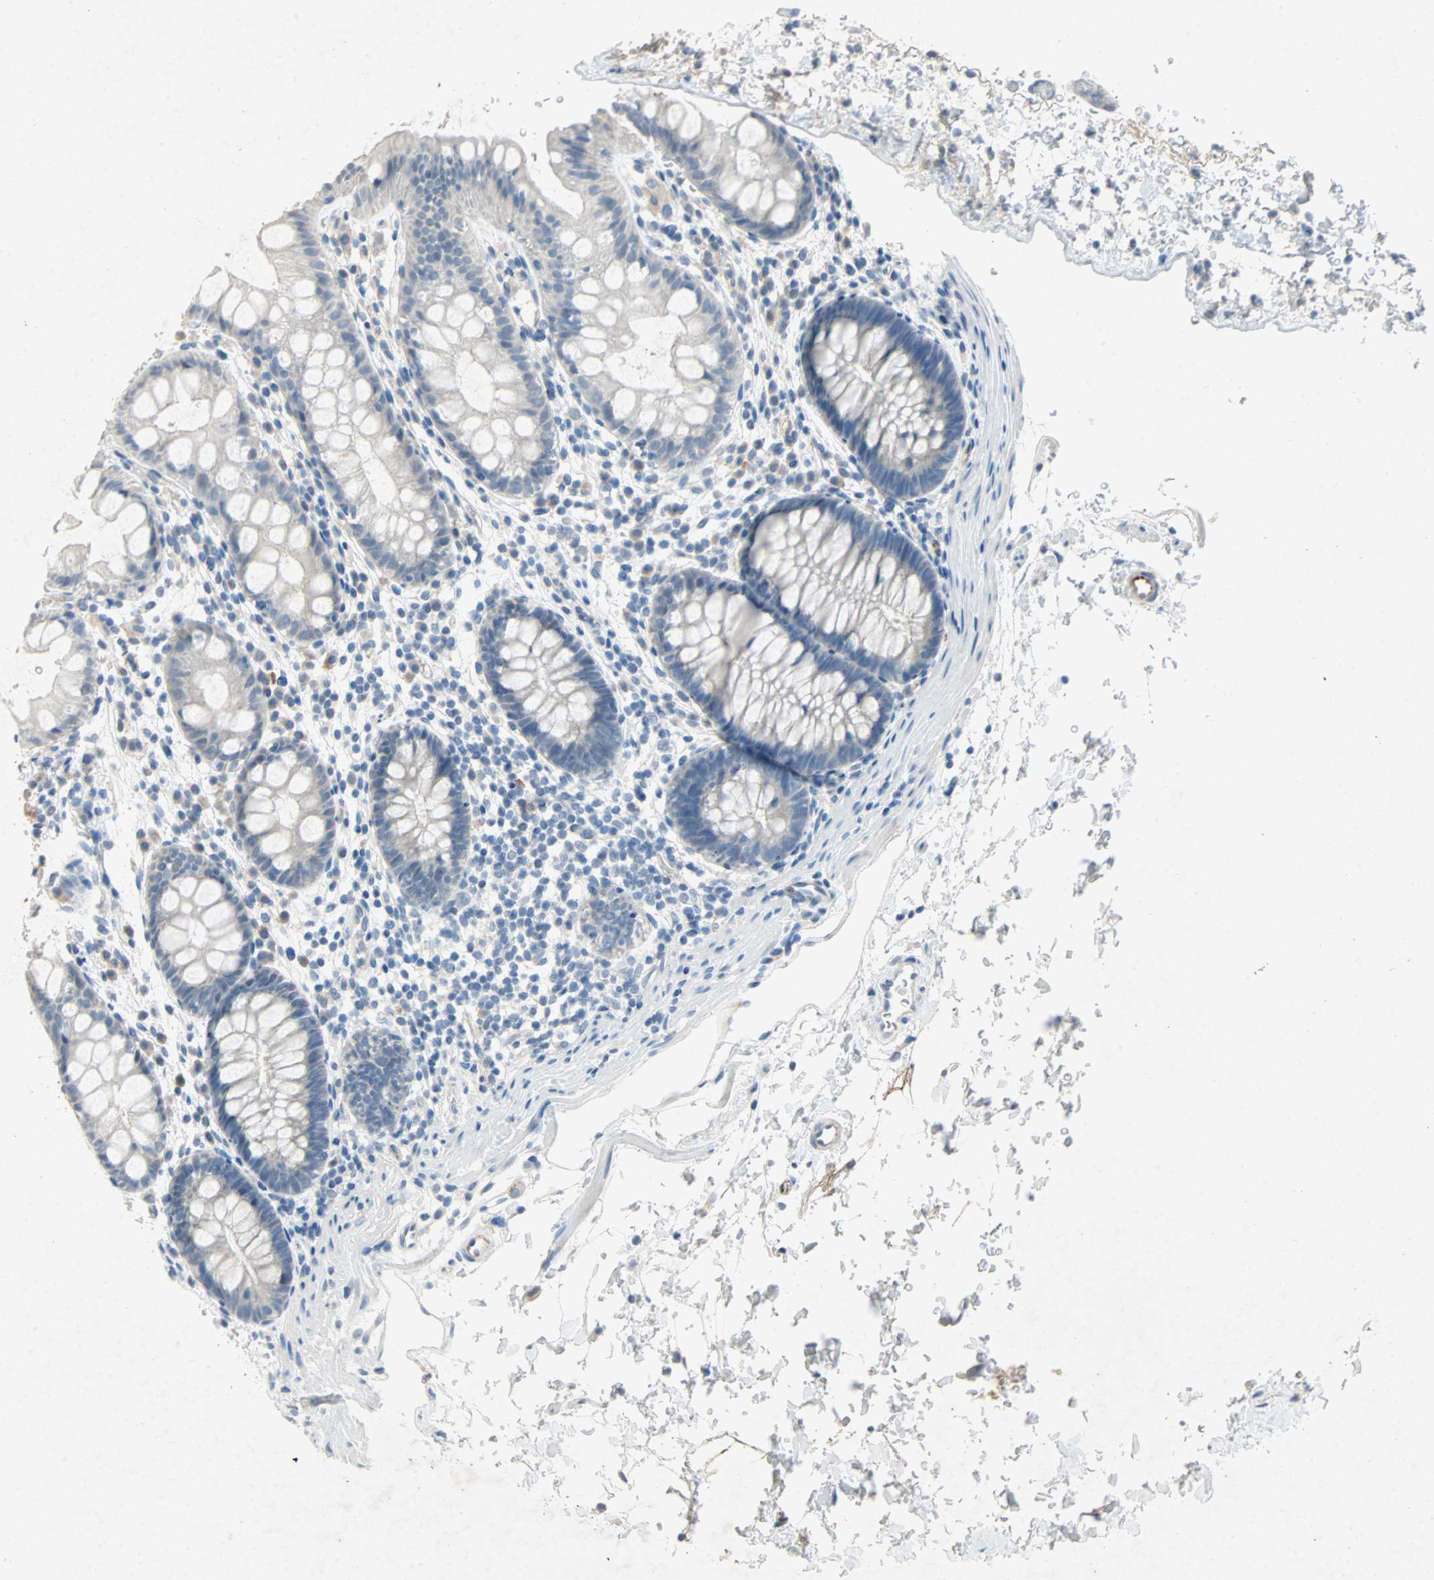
{"staining": {"intensity": "negative", "quantity": "none", "location": "none"}, "tissue": "rectum", "cell_type": "Glandular cells", "image_type": "normal", "snomed": [{"axis": "morphology", "description": "Normal tissue, NOS"}, {"axis": "topography", "description": "Rectum"}], "caption": "The immunohistochemistry (IHC) histopathology image has no significant staining in glandular cells of rectum.", "gene": "PCDHB2", "patient": {"sex": "female", "age": 24}}